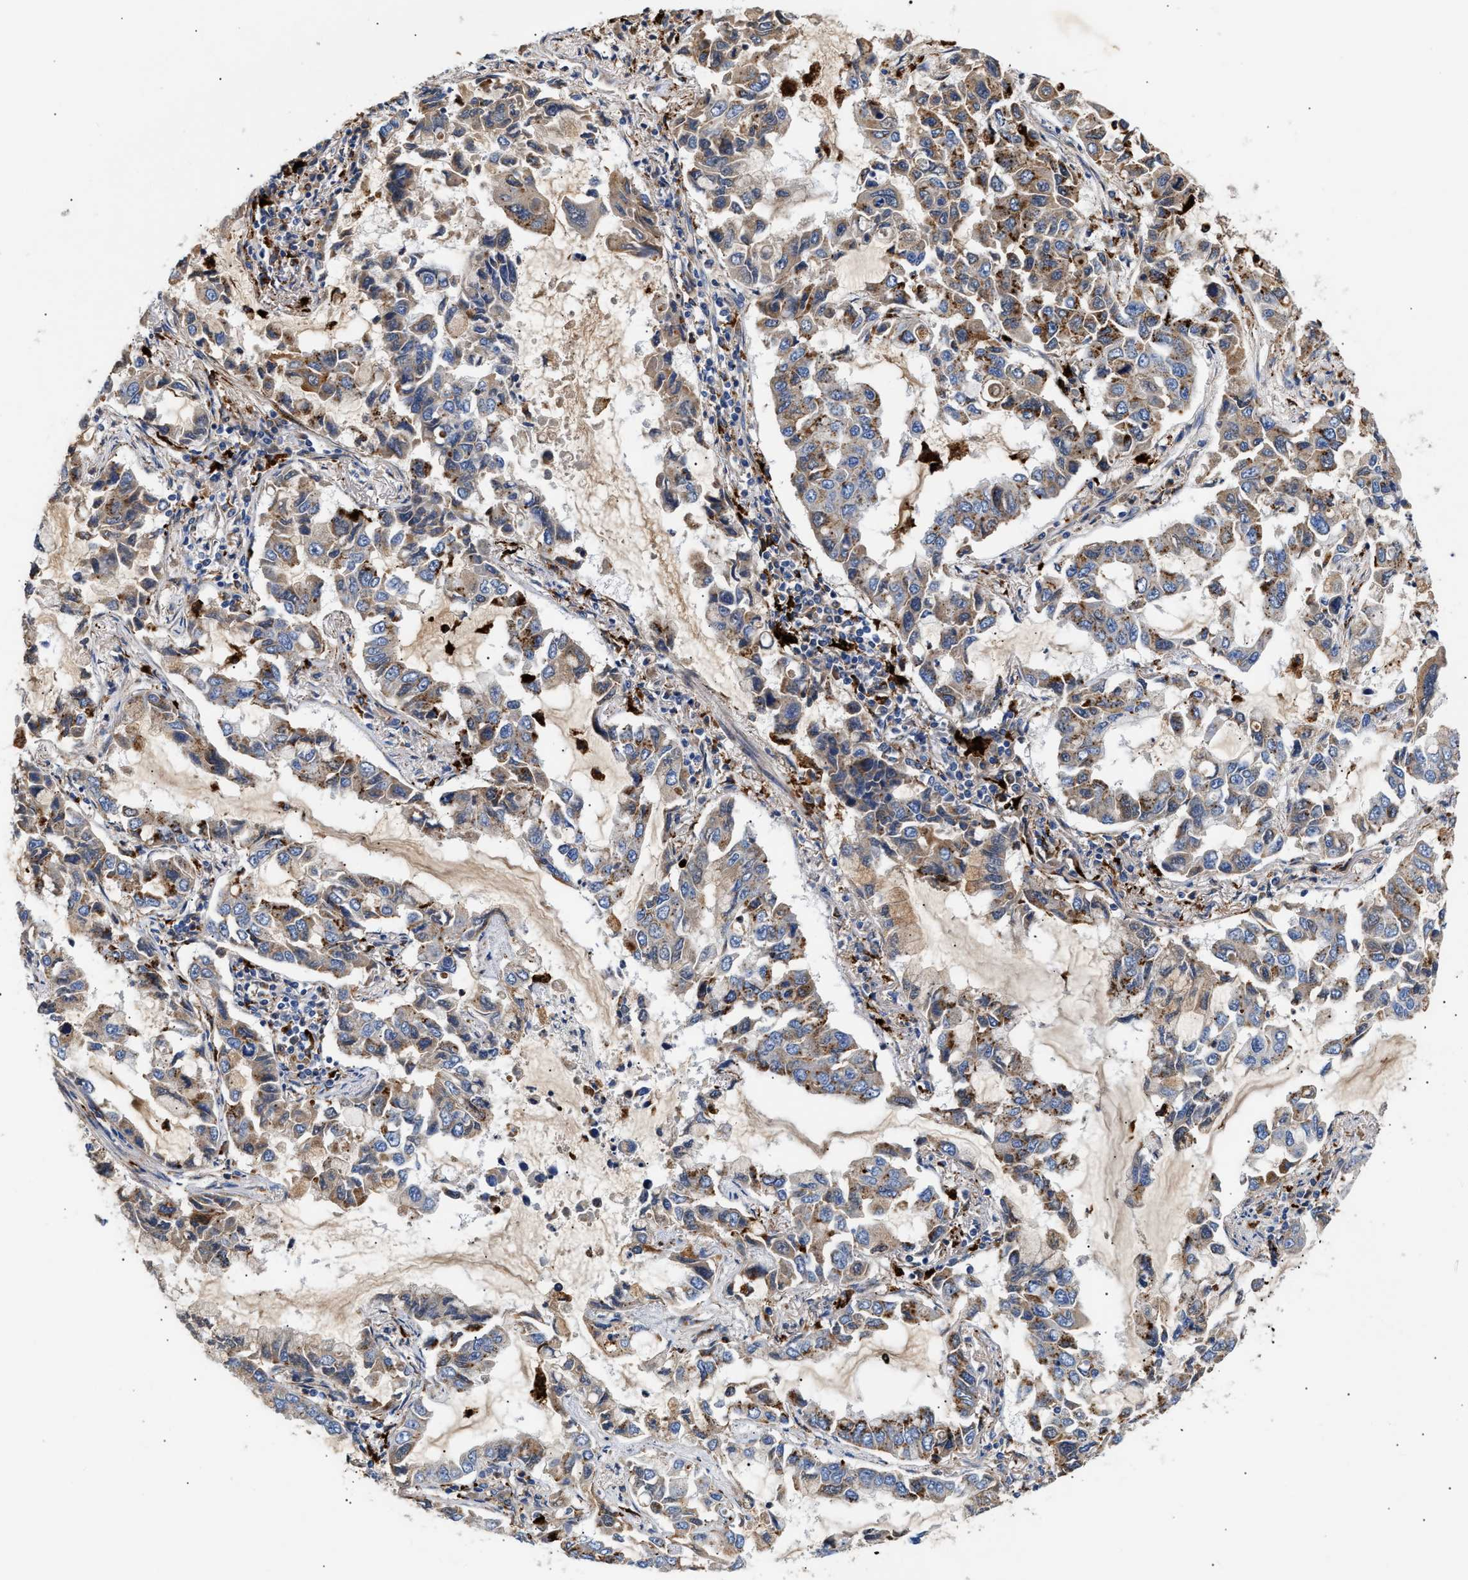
{"staining": {"intensity": "moderate", "quantity": ">75%", "location": "cytoplasmic/membranous"}, "tissue": "lung cancer", "cell_type": "Tumor cells", "image_type": "cancer", "snomed": [{"axis": "morphology", "description": "Adenocarcinoma, NOS"}, {"axis": "topography", "description": "Lung"}], "caption": "This is a micrograph of immunohistochemistry staining of adenocarcinoma (lung), which shows moderate expression in the cytoplasmic/membranous of tumor cells.", "gene": "CCDC146", "patient": {"sex": "male", "age": 64}}